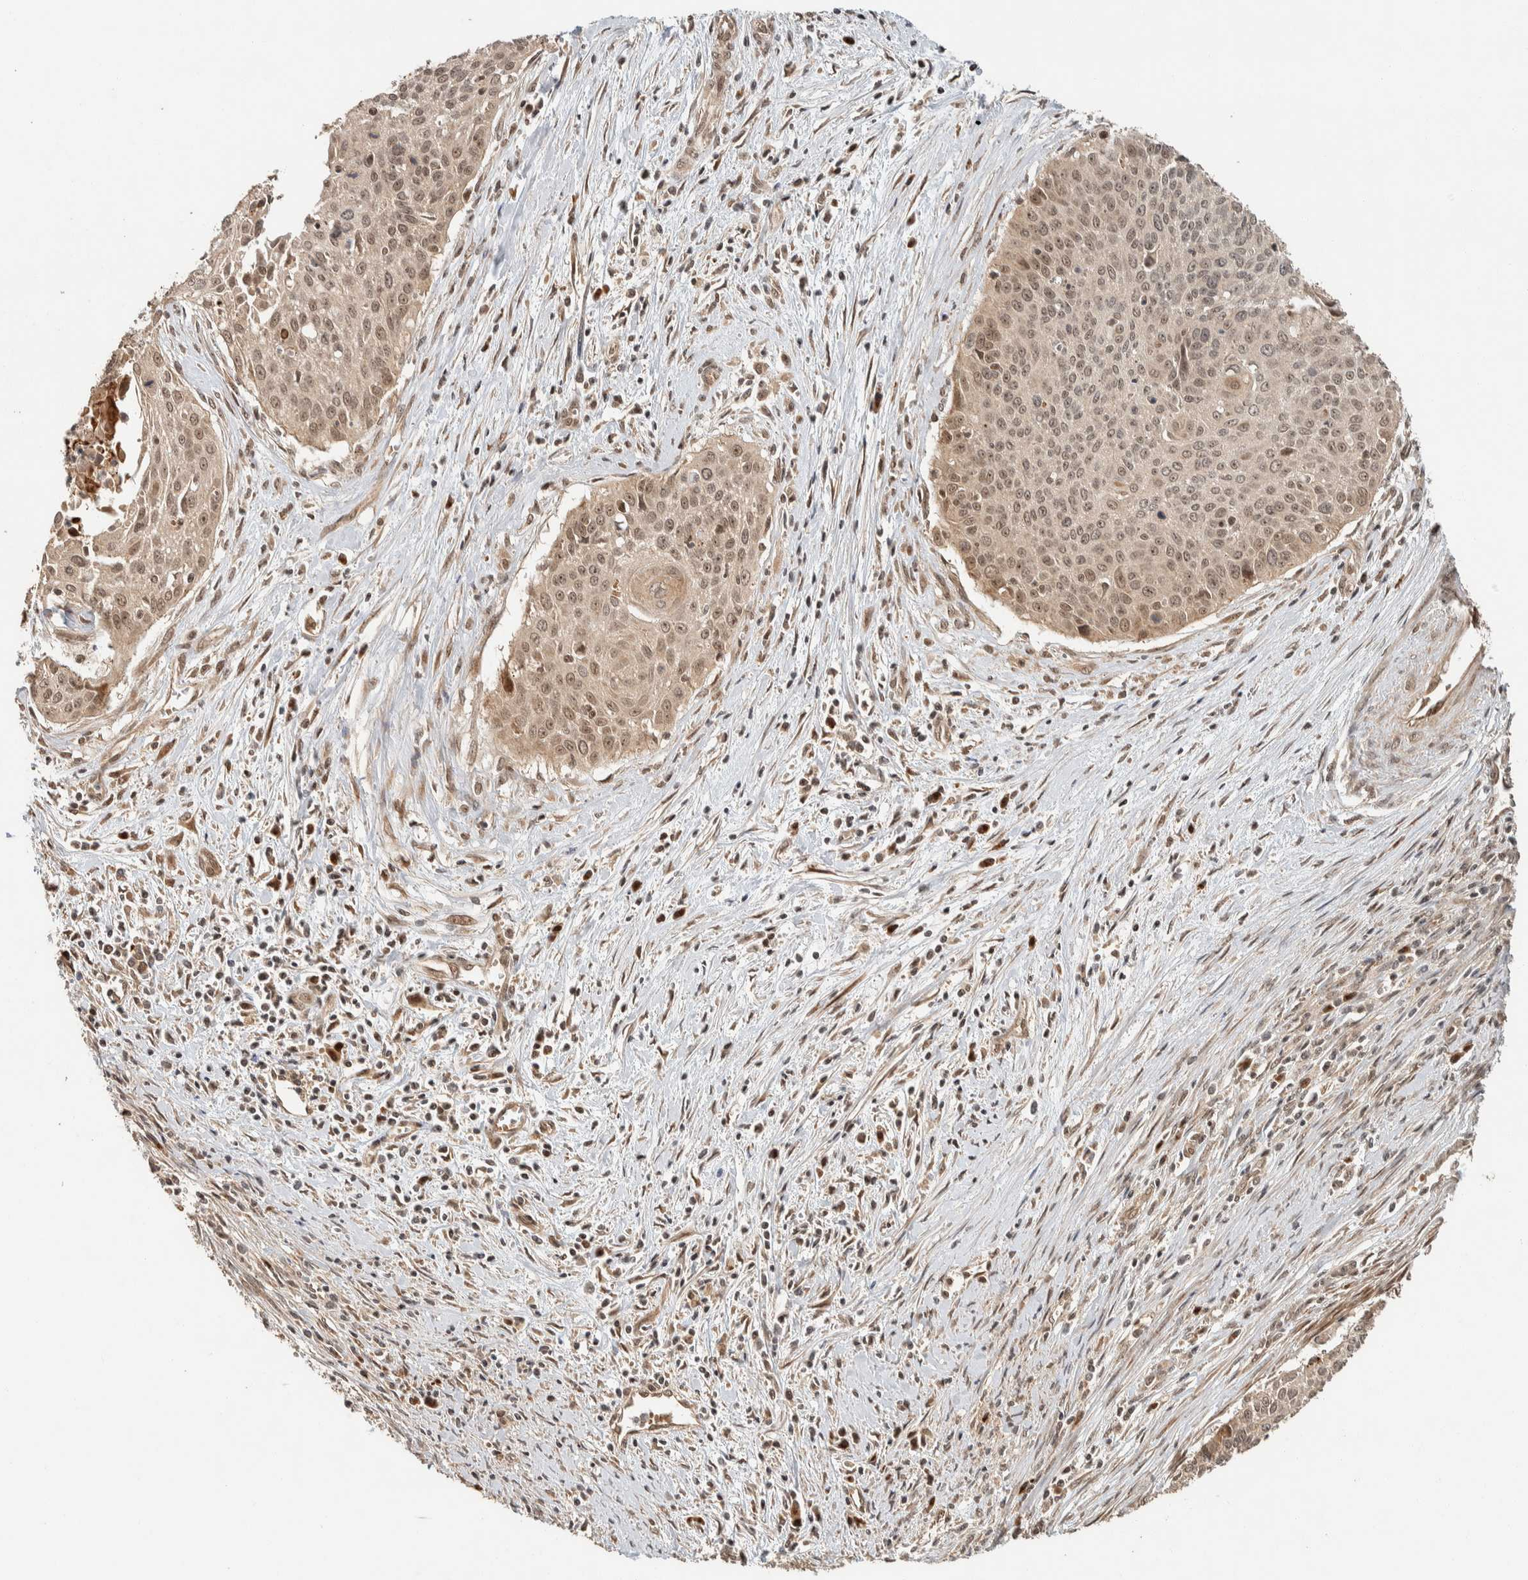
{"staining": {"intensity": "weak", "quantity": ">75%", "location": "cytoplasmic/membranous,nuclear"}, "tissue": "cervical cancer", "cell_type": "Tumor cells", "image_type": "cancer", "snomed": [{"axis": "morphology", "description": "Squamous cell carcinoma, NOS"}, {"axis": "topography", "description": "Cervix"}], "caption": "Protein staining of cervical cancer tissue exhibits weak cytoplasmic/membranous and nuclear expression in approximately >75% of tumor cells. The staining is performed using DAB (3,3'-diaminobenzidine) brown chromogen to label protein expression. The nuclei are counter-stained blue using hematoxylin.", "gene": "ZBTB2", "patient": {"sex": "female", "age": 55}}